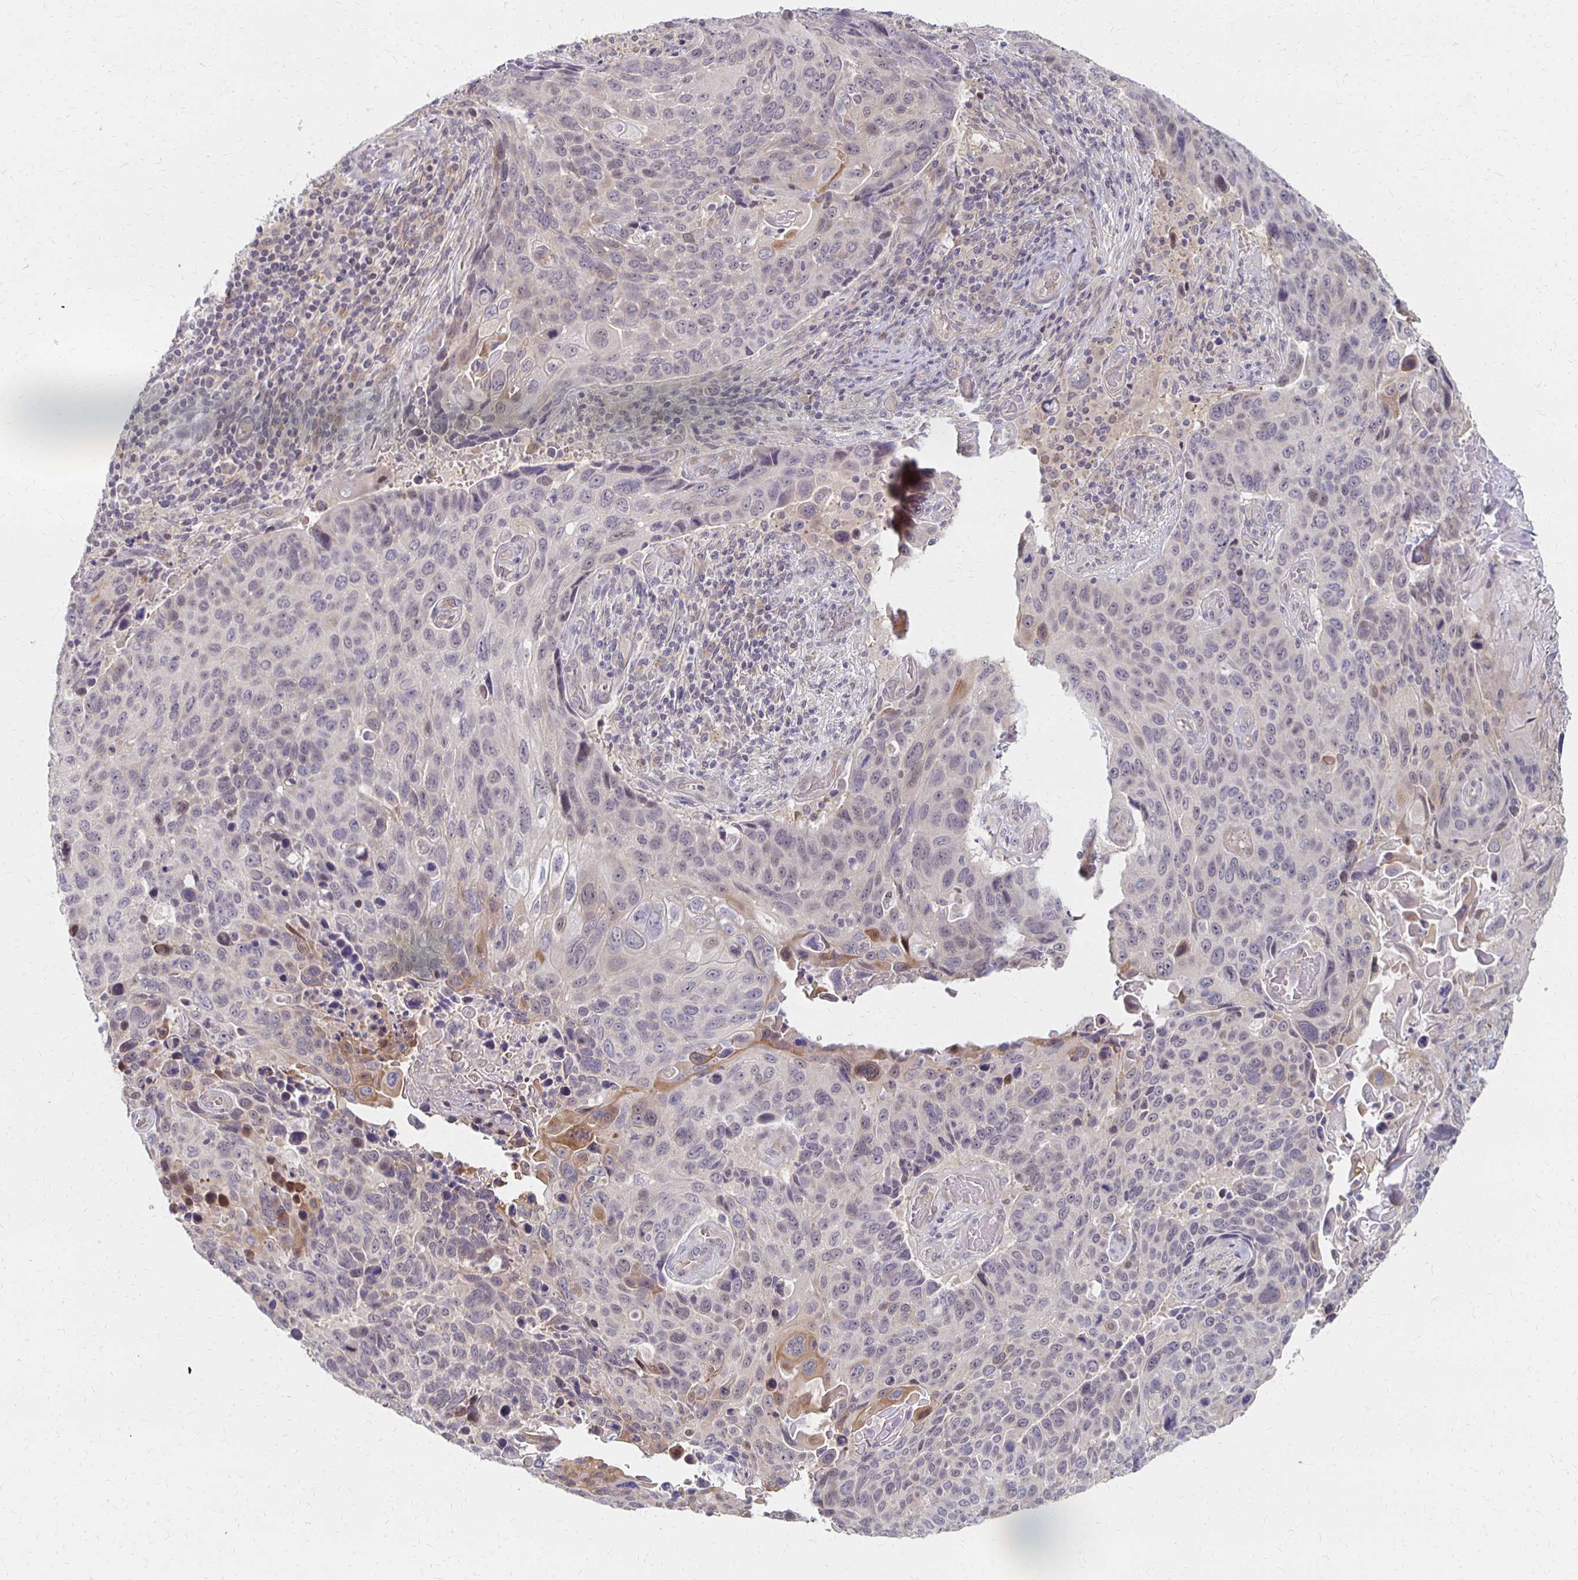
{"staining": {"intensity": "moderate", "quantity": "<25%", "location": "cytoplasmic/membranous,nuclear"}, "tissue": "lung cancer", "cell_type": "Tumor cells", "image_type": "cancer", "snomed": [{"axis": "morphology", "description": "Squamous cell carcinoma, NOS"}, {"axis": "topography", "description": "Lung"}], "caption": "Approximately <25% of tumor cells in human lung cancer exhibit moderate cytoplasmic/membranous and nuclear protein expression as visualized by brown immunohistochemical staining.", "gene": "PRKCB", "patient": {"sex": "male", "age": 68}}